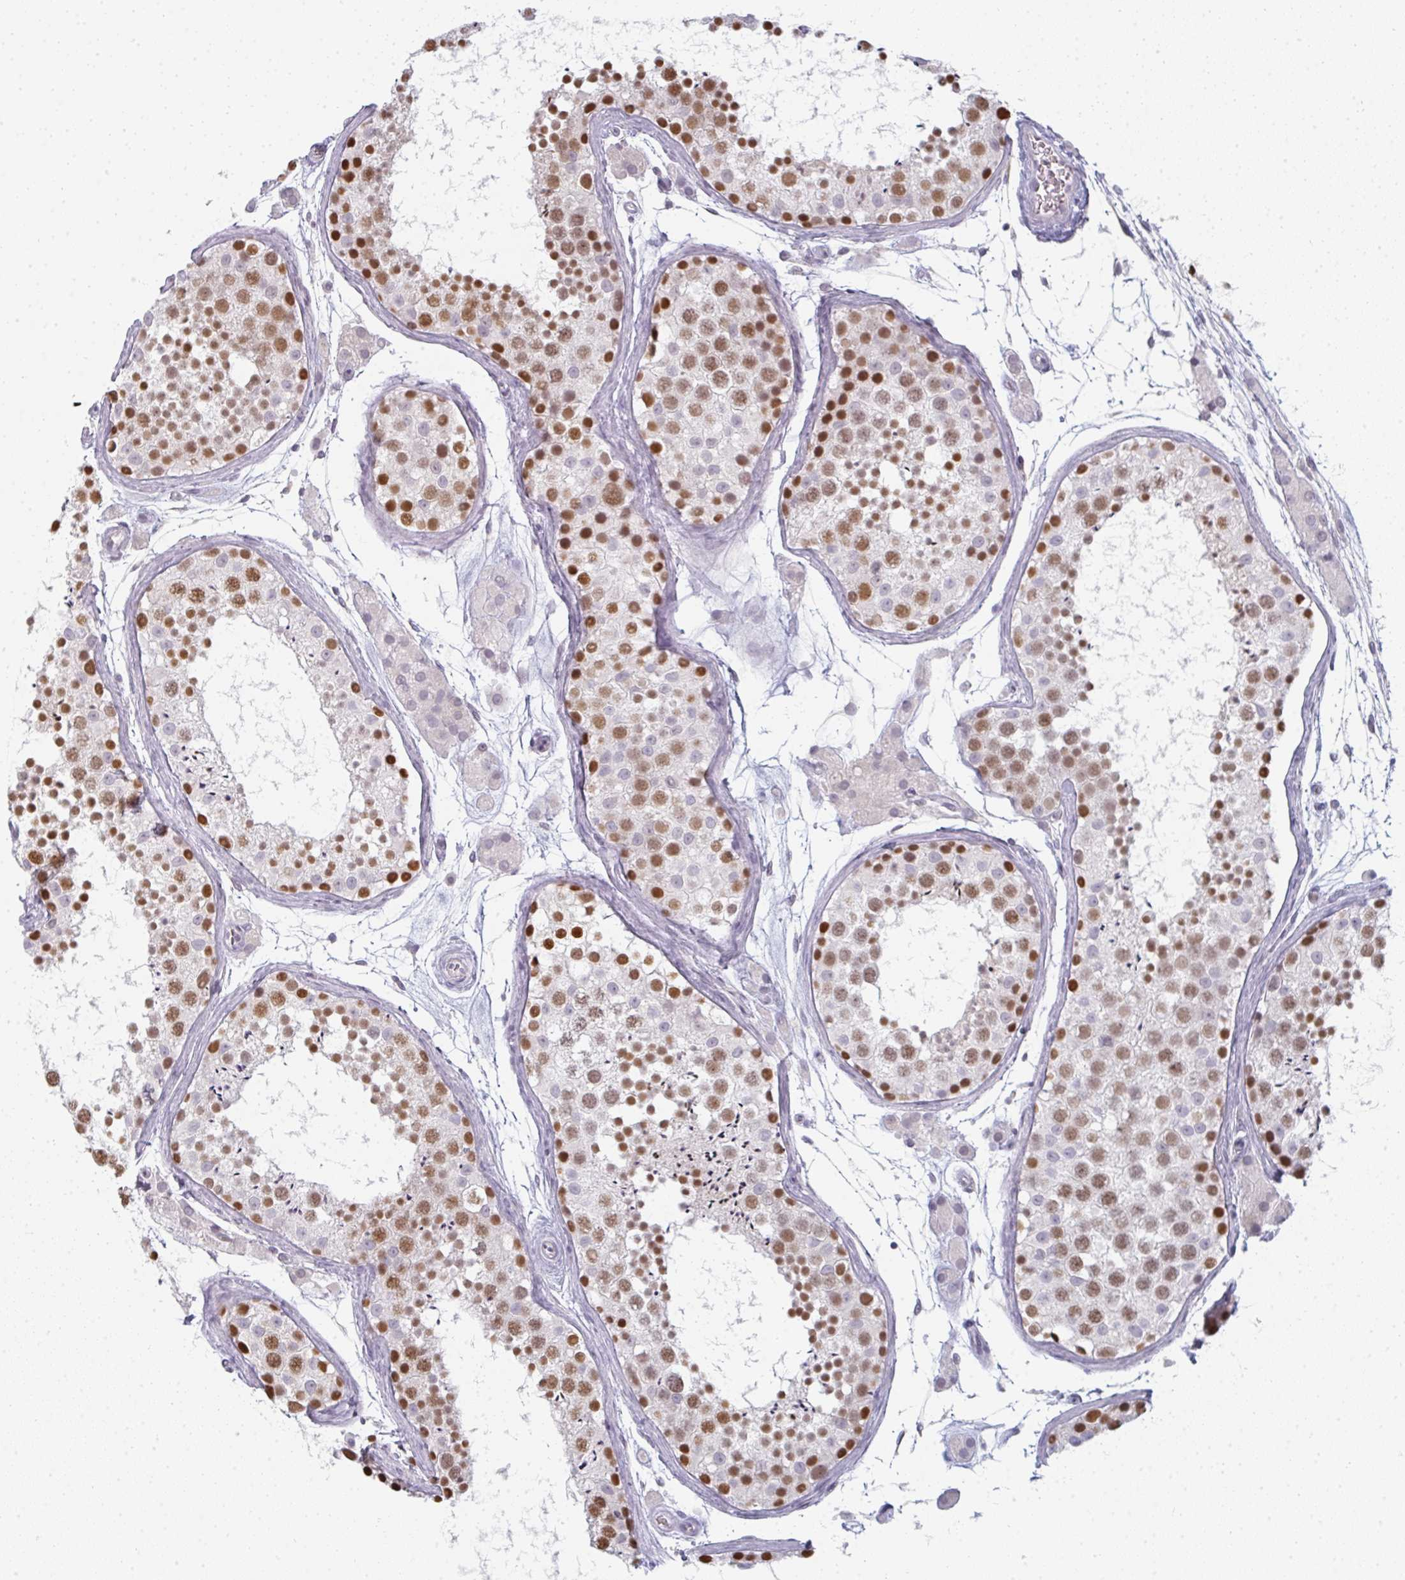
{"staining": {"intensity": "strong", "quantity": ">75%", "location": "nuclear"}, "tissue": "testis", "cell_type": "Cells in seminiferous ducts", "image_type": "normal", "snomed": [{"axis": "morphology", "description": "Normal tissue, NOS"}, {"axis": "topography", "description": "Testis"}], "caption": "This photomicrograph demonstrates unremarkable testis stained with immunohistochemistry (IHC) to label a protein in brown. The nuclear of cells in seminiferous ducts show strong positivity for the protein. Nuclei are counter-stained blue.", "gene": "RBBP6", "patient": {"sex": "male", "age": 41}}